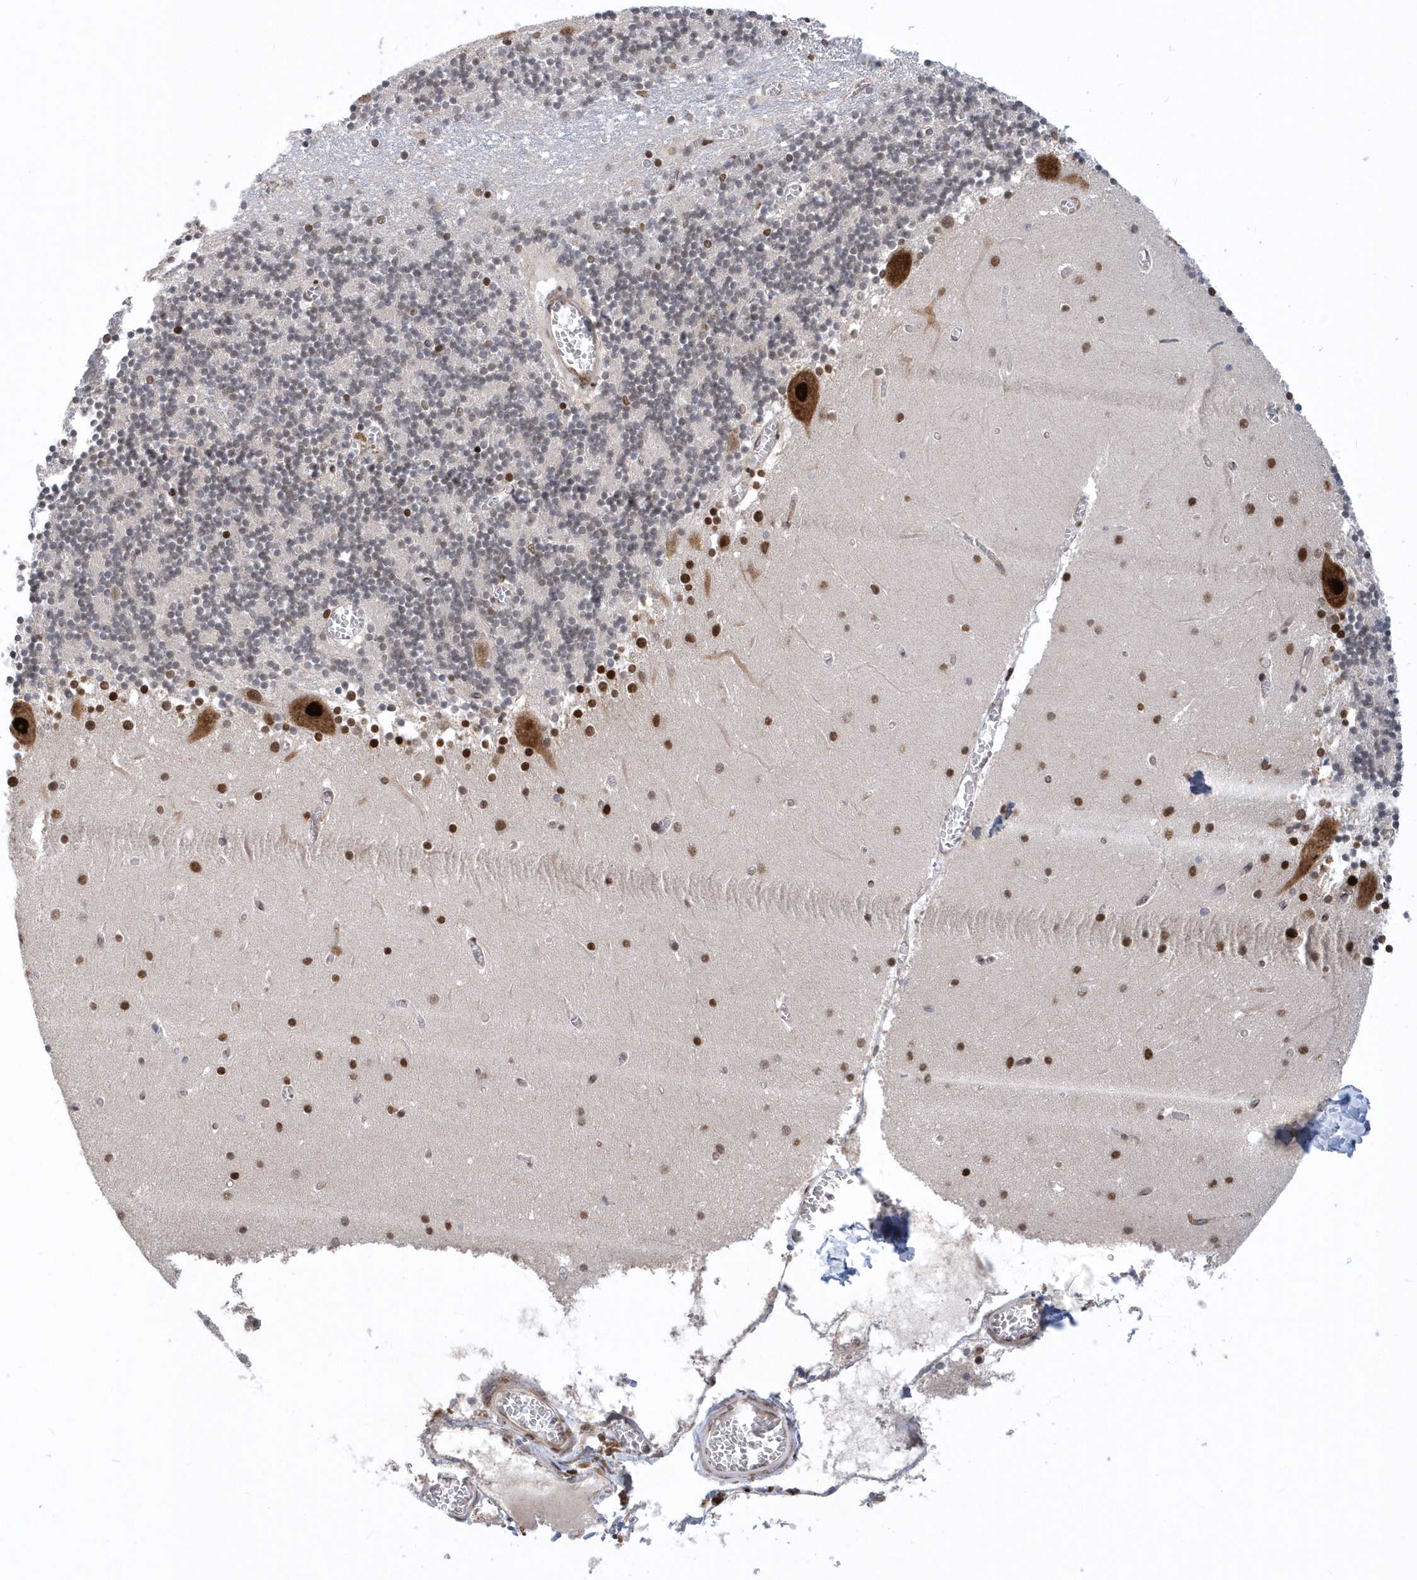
{"staining": {"intensity": "strong", "quantity": "<25%", "location": "nuclear"}, "tissue": "cerebellum", "cell_type": "Cells in granular layer", "image_type": "normal", "snomed": [{"axis": "morphology", "description": "Normal tissue, NOS"}, {"axis": "topography", "description": "Cerebellum"}], "caption": "Immunohistochemistry (DAB) staining of normal cerebellum shows strong nuclear protein expression in approximately <25% of cells in granular layer. The protein of interest is shown in brown color, while the nuclei are stained blue.", "gene": "PHF1", "patient": {"sex": "female", "age": 28}}